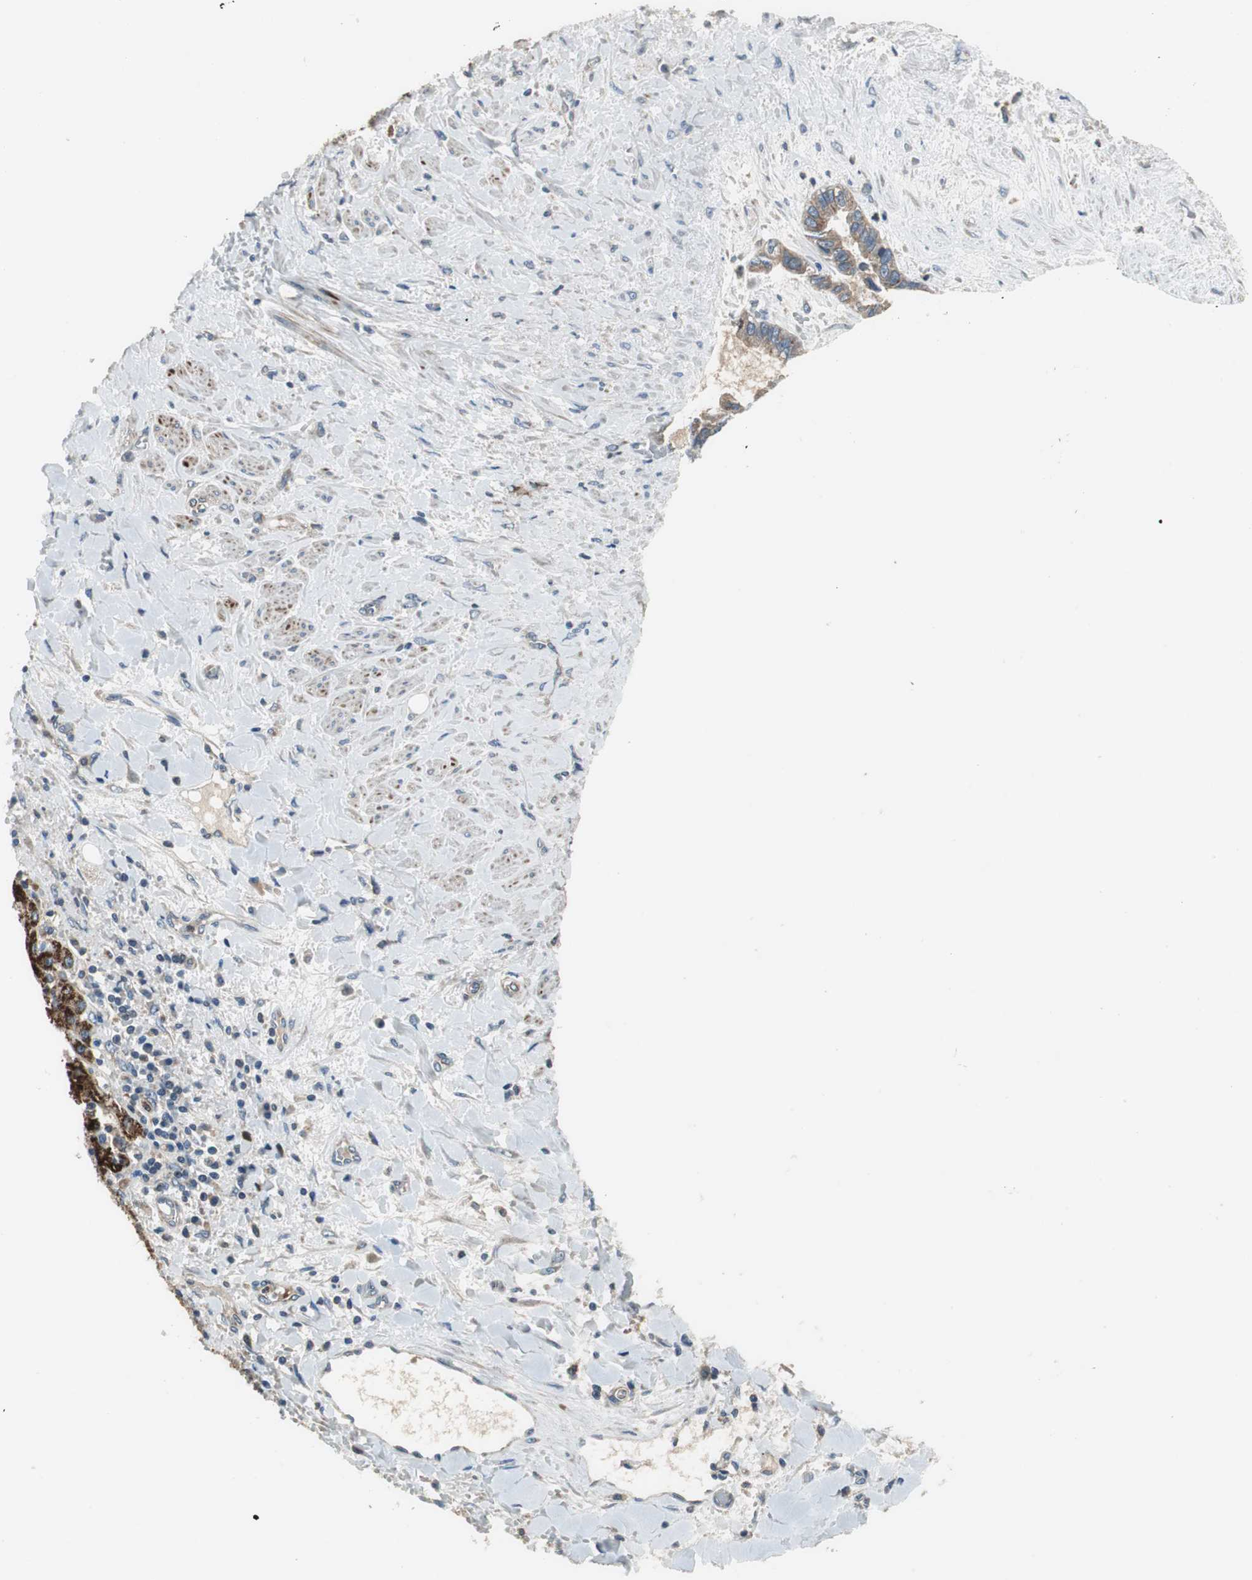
{"staining": {"intensity": "moderate", "quantity": "25%-75%", "location": "cytoplasmic/membranous,nuclear"}, "tissue": "liver cancer", "cell_type": "Tumor cells", "image_type": "cancer", "snomed": [{"axis": "morphology", "description": "Cholangiocarcinoma"}, {"axis": "topography", "description": "Liver"}], "caption": "This is an image of IHC staining of cholangiocarcinoma (liver), which shows moderate staining in the cytoplasmic/membranous and nuclear of tumor cells.", "gene": "PI4KB", "patient": {"sex": "female", "age": 65}}